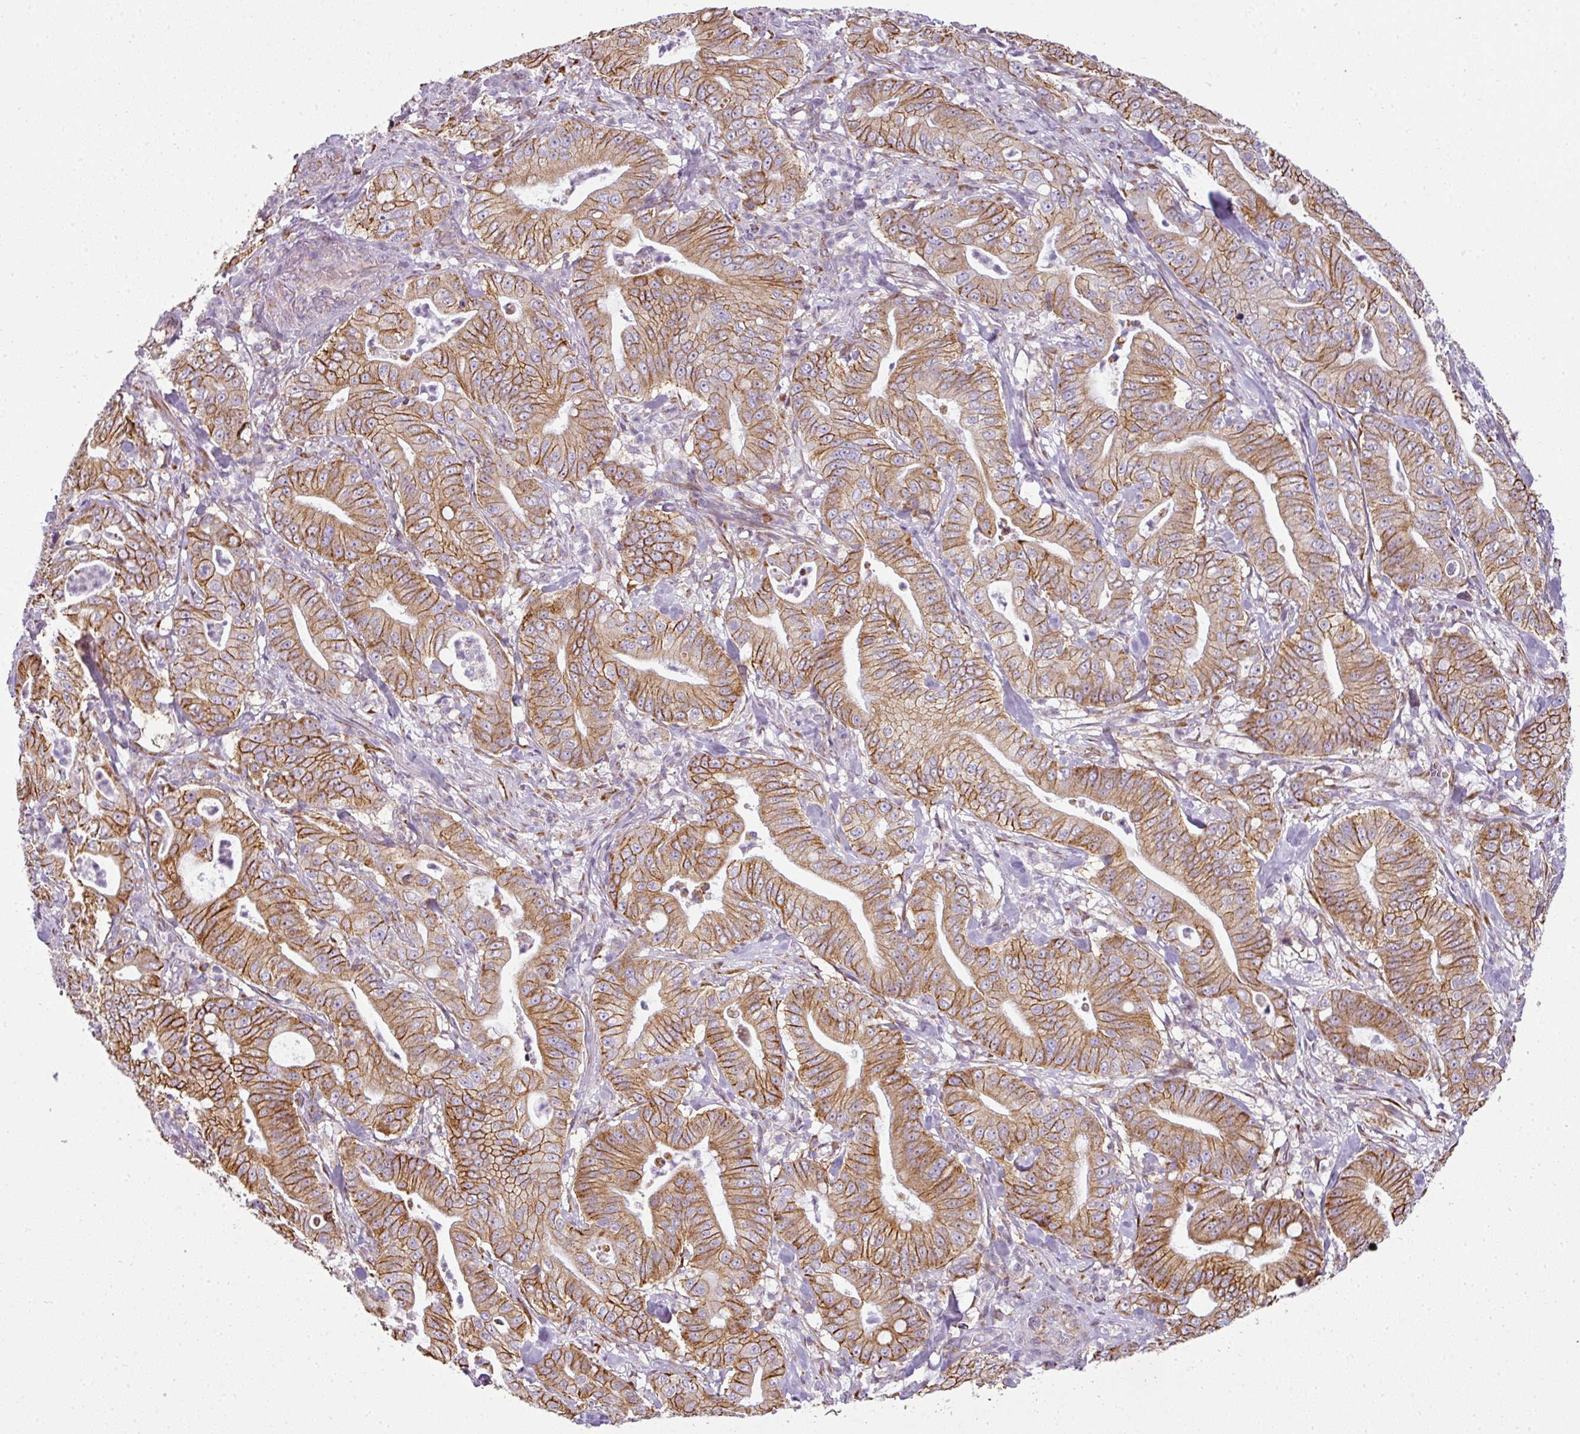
{"staining": {"intensity": "moderate", "quantity": ">75%", "location": "cytoplasmic/membranous"}, "tissue": "pancreatic cancer", "cell_type": "Tumor cells", "image_type": "cancer", "snomed": [{"axis": "morphology", "description": "Adenocarcinoma, NOS"}, {"axis": "topography", "description": "Pancreas"}], "caption": "An image of human pancreatic cancer stained for a protein displays moderate cytoplasmic/membranous brown staining in tumor cells.", "gene": "ANKRD18A", "patient": {"sex": "male", "age": 71}}